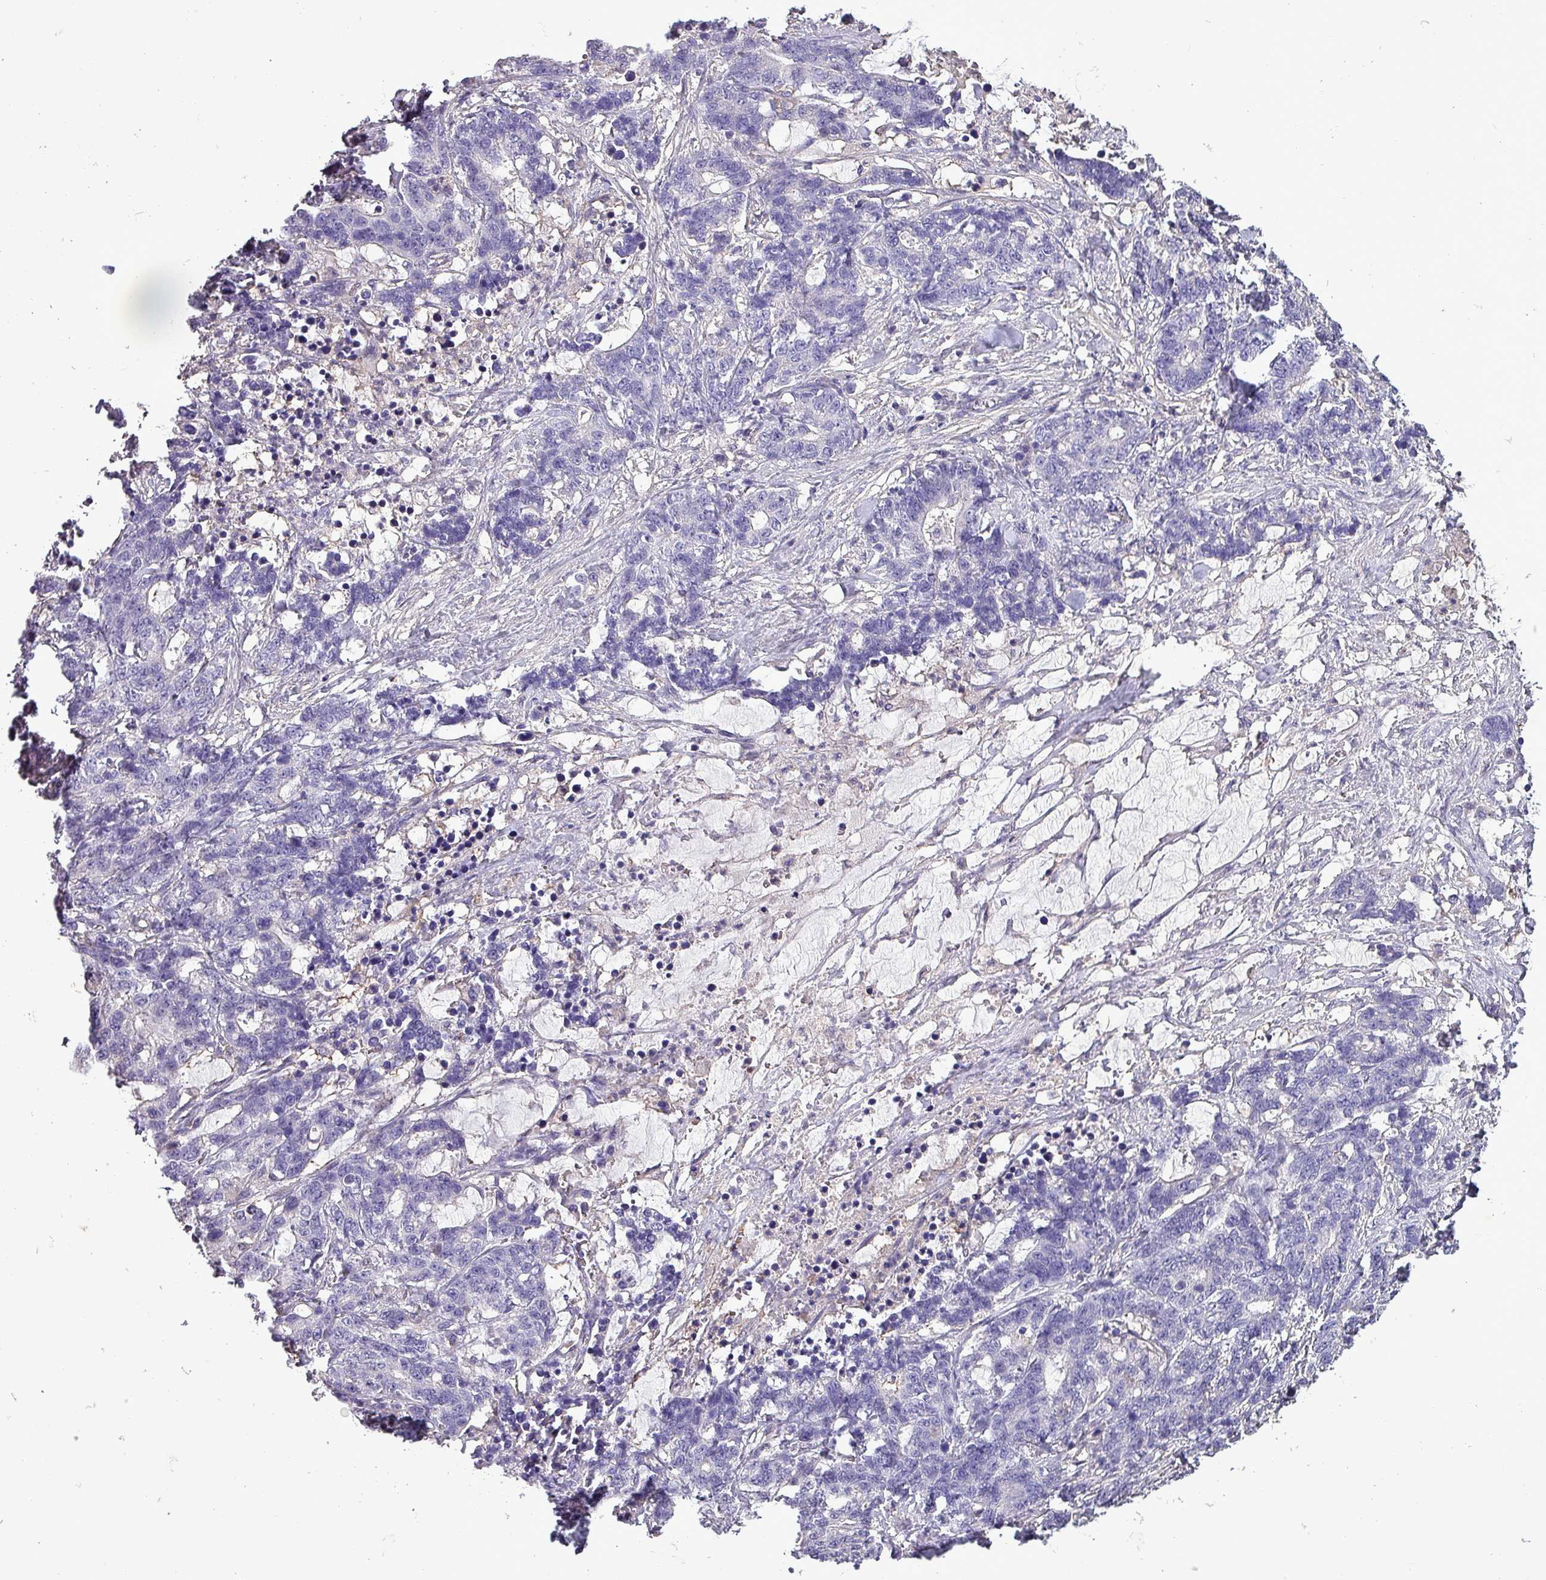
{"staining": {"intensity": "negative", "quantity": "none", "location": "none"}, "tissue": "stomach cancer", "cell_type": "Tumor cells", "image_type": "cancer", "snomed": [{"axis": "morphology", "description": "Normal tissue, NOS"}, {"axis": "morphology", "description": "Adenocarcinoma, NOS"}, {"axis": "topography", "description": "Stomach"}], "caption": "Immunohistochemistry photomicrograph of neoplastic tissue: human stomach cancer stained with DAB (3,3'-diaminobenzidine) demonstrates no significant protein expression in tumor cells.", "gene": "HTRA4", "patient": {"sex": "female", "age": 64}}